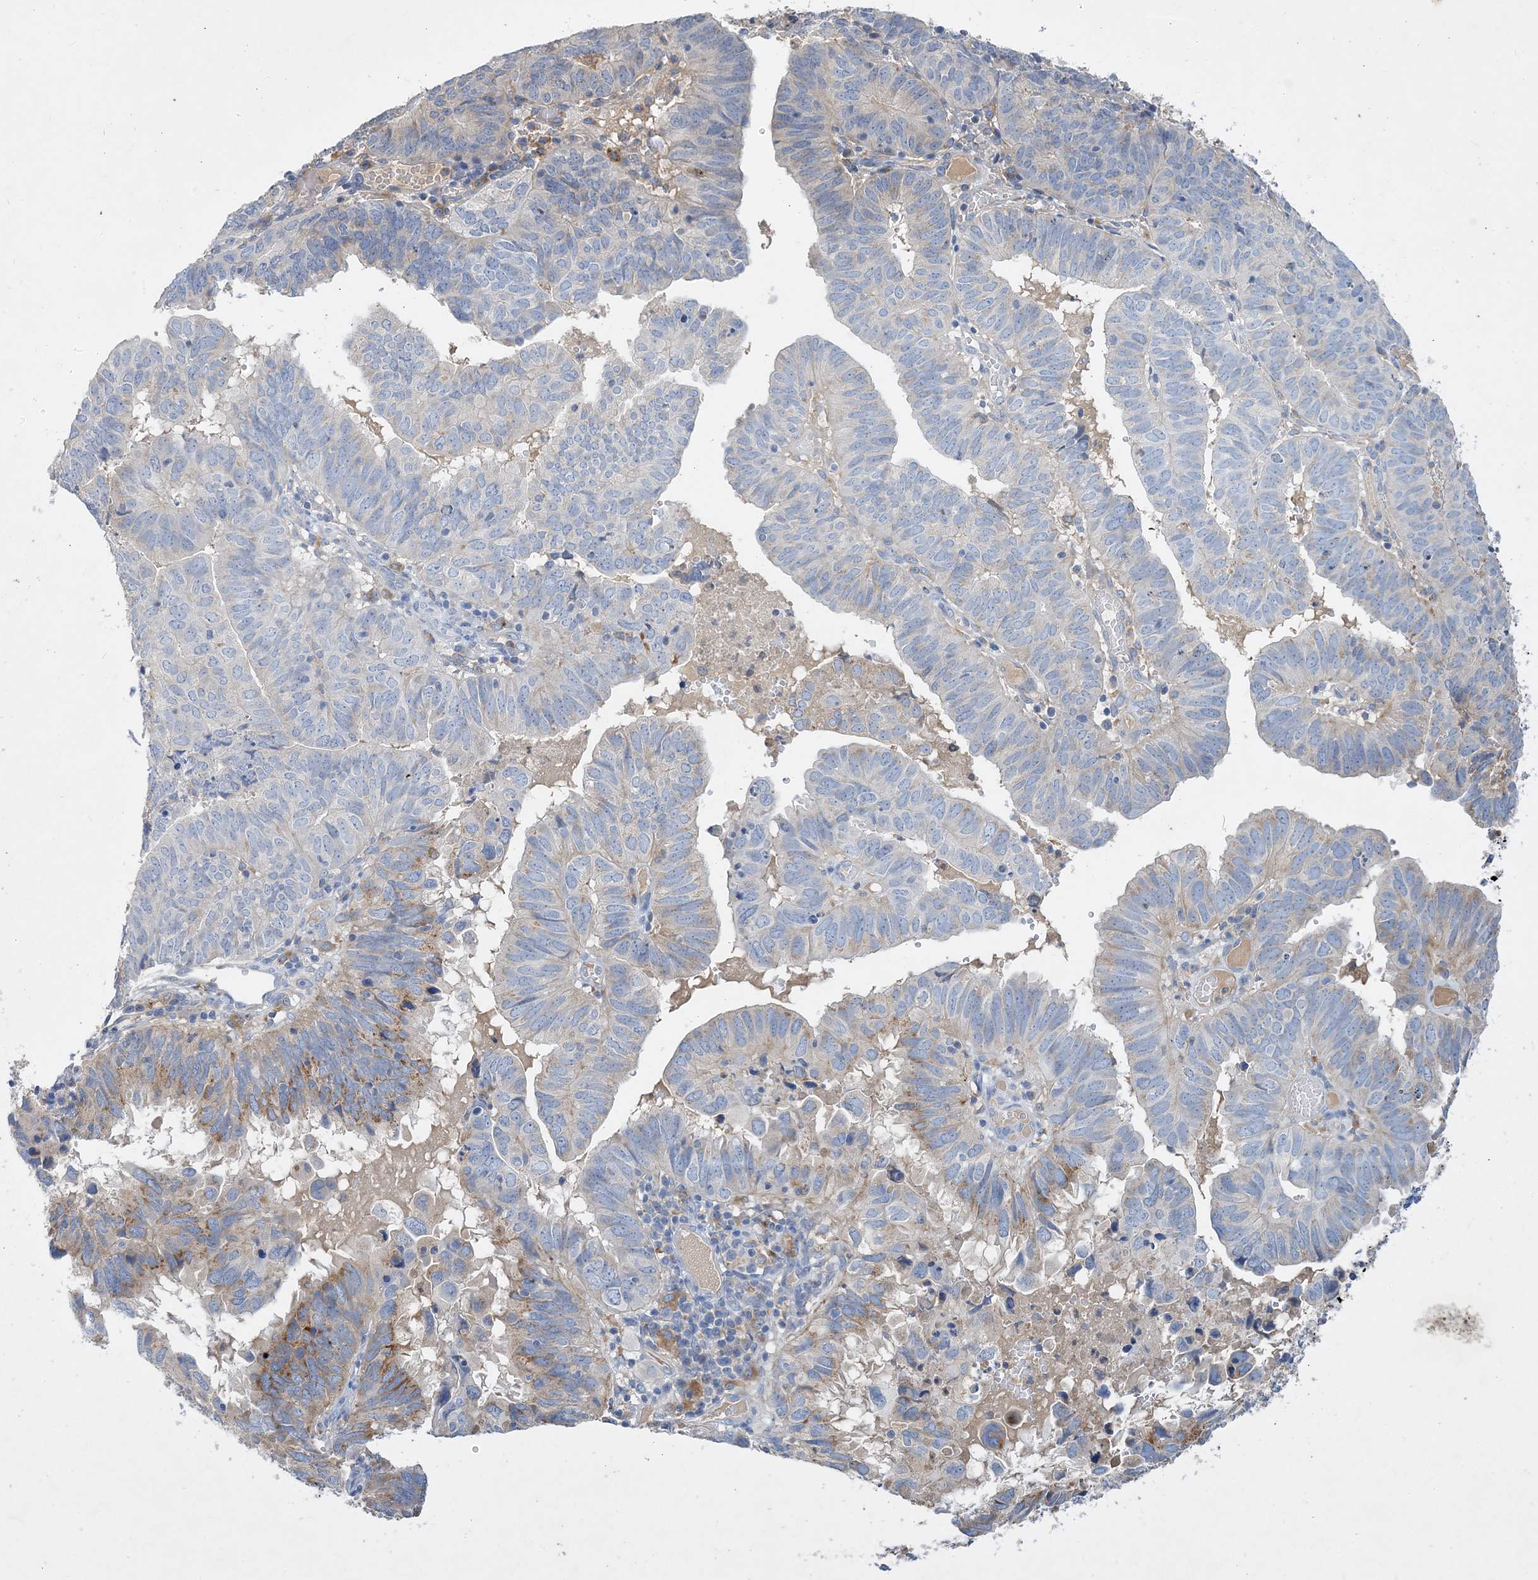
{"staining": {"intensity": "moderate", "quantity": "<25%", "location": "cytoplasmic/membranous"}, "tissue": "endometrial cancer", "cell_type": "Tumor cells", "image_type": "cancer", "snomed": [{"axis": "morphology", "description": "Adenocarcinoma, NOS"}, {"axis": "topography", "description": "Uterus"}], "caption": "Human adenocarcinoma (endometrial) stained with a brown dye demonstrates moderate cytoplasmic/membranous positive staining in about <25% of tumor cells.", "gene": "GRINA", "patient": {"sex": "female", "age": 77}}